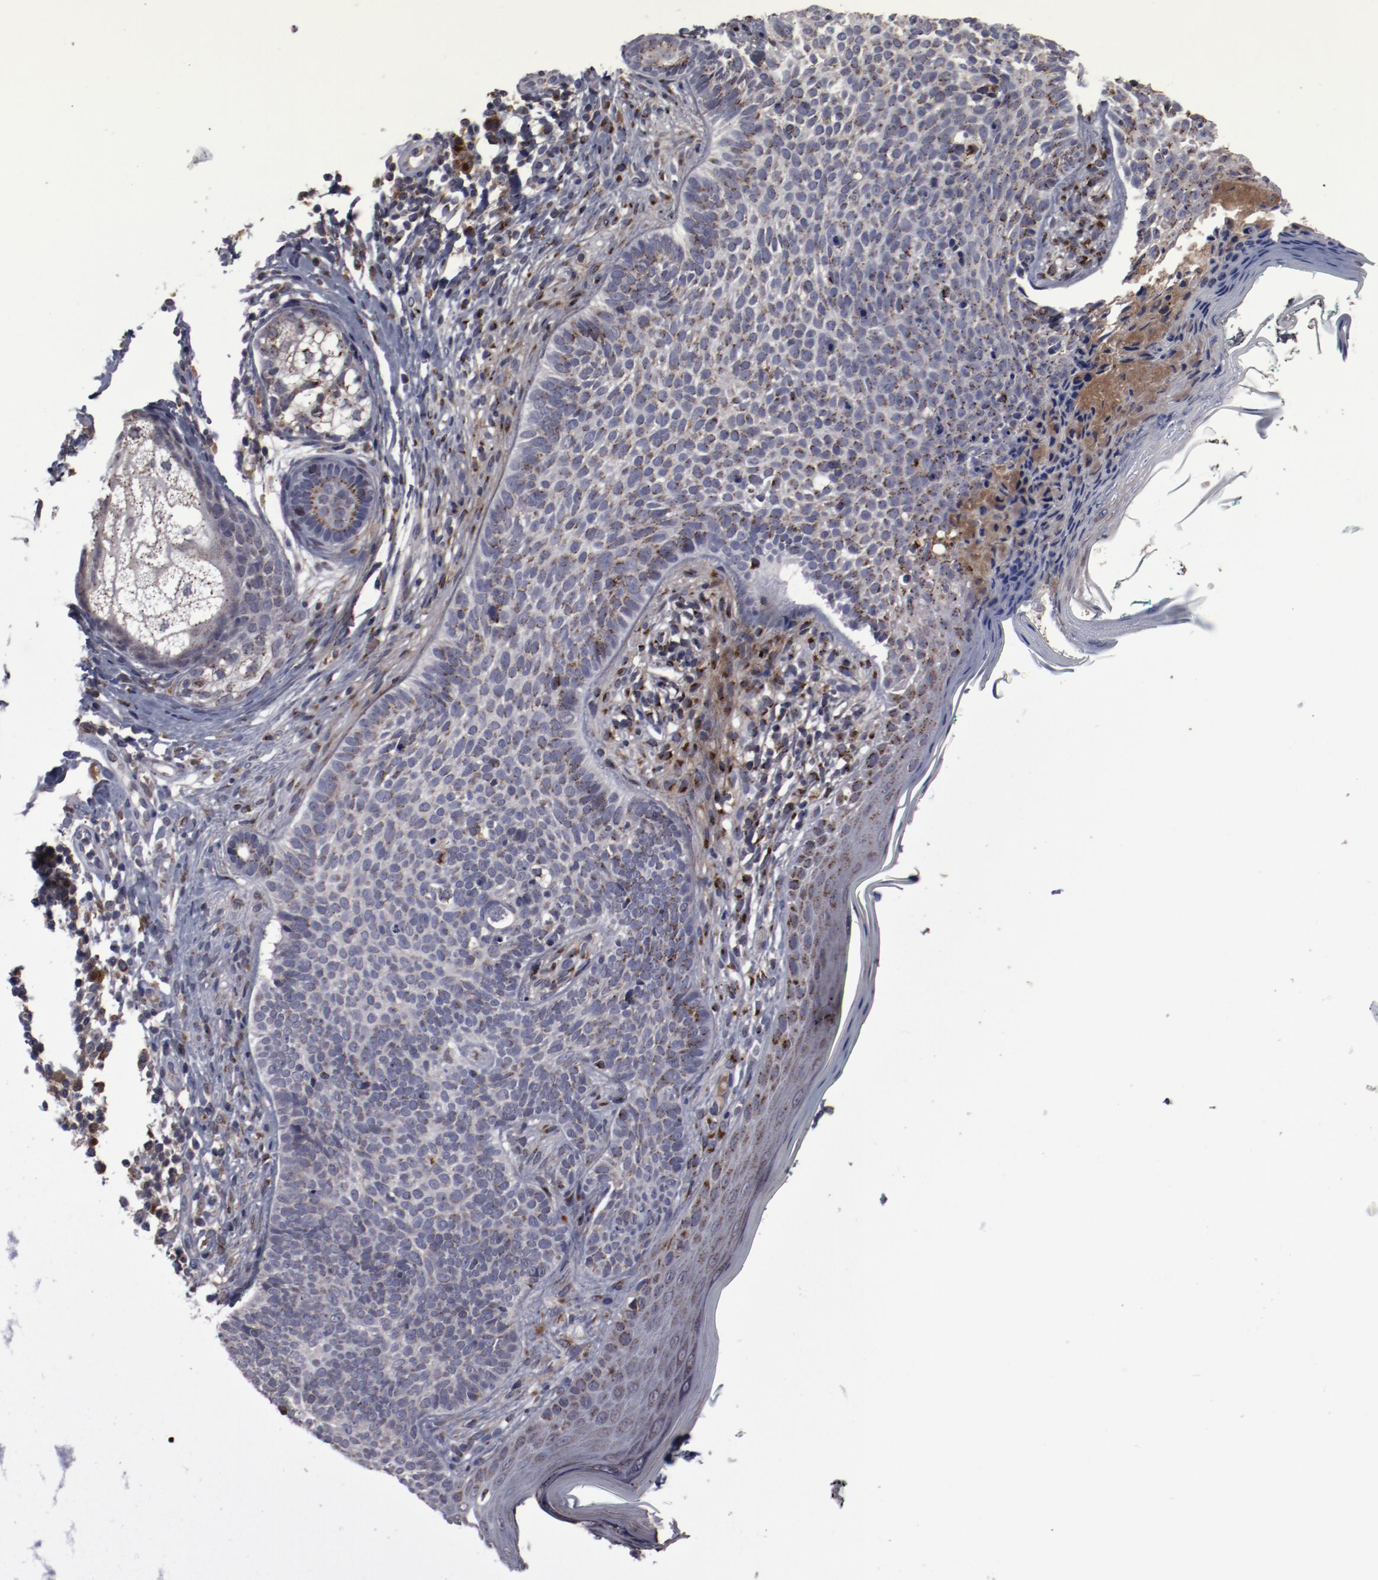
{"staining": {"intensity": "moderate", "quantity": "25%-75%", "location": "cytoplasmic/membranous"}, "tissue": "skin cancer", "cell_type": "Tumor cells", "image_type": "cancer", "snomed": [{"axis": "morphology", "description": "Normal tissue, NOS"}, {"axis": "morphology", "description": "Basal cell carcinoma"}, {"axis": "topography", "description": "Skin"}], "caption": "Basal cell carcinoma (skin) stained with IHC exhibits moderate cytoplasmic/membranous expression in about 25%-75% of tumor cells. Nuclei are stained in blue.", "gene": "IL12A", "patient": {"sex": "male", "age": 76}}